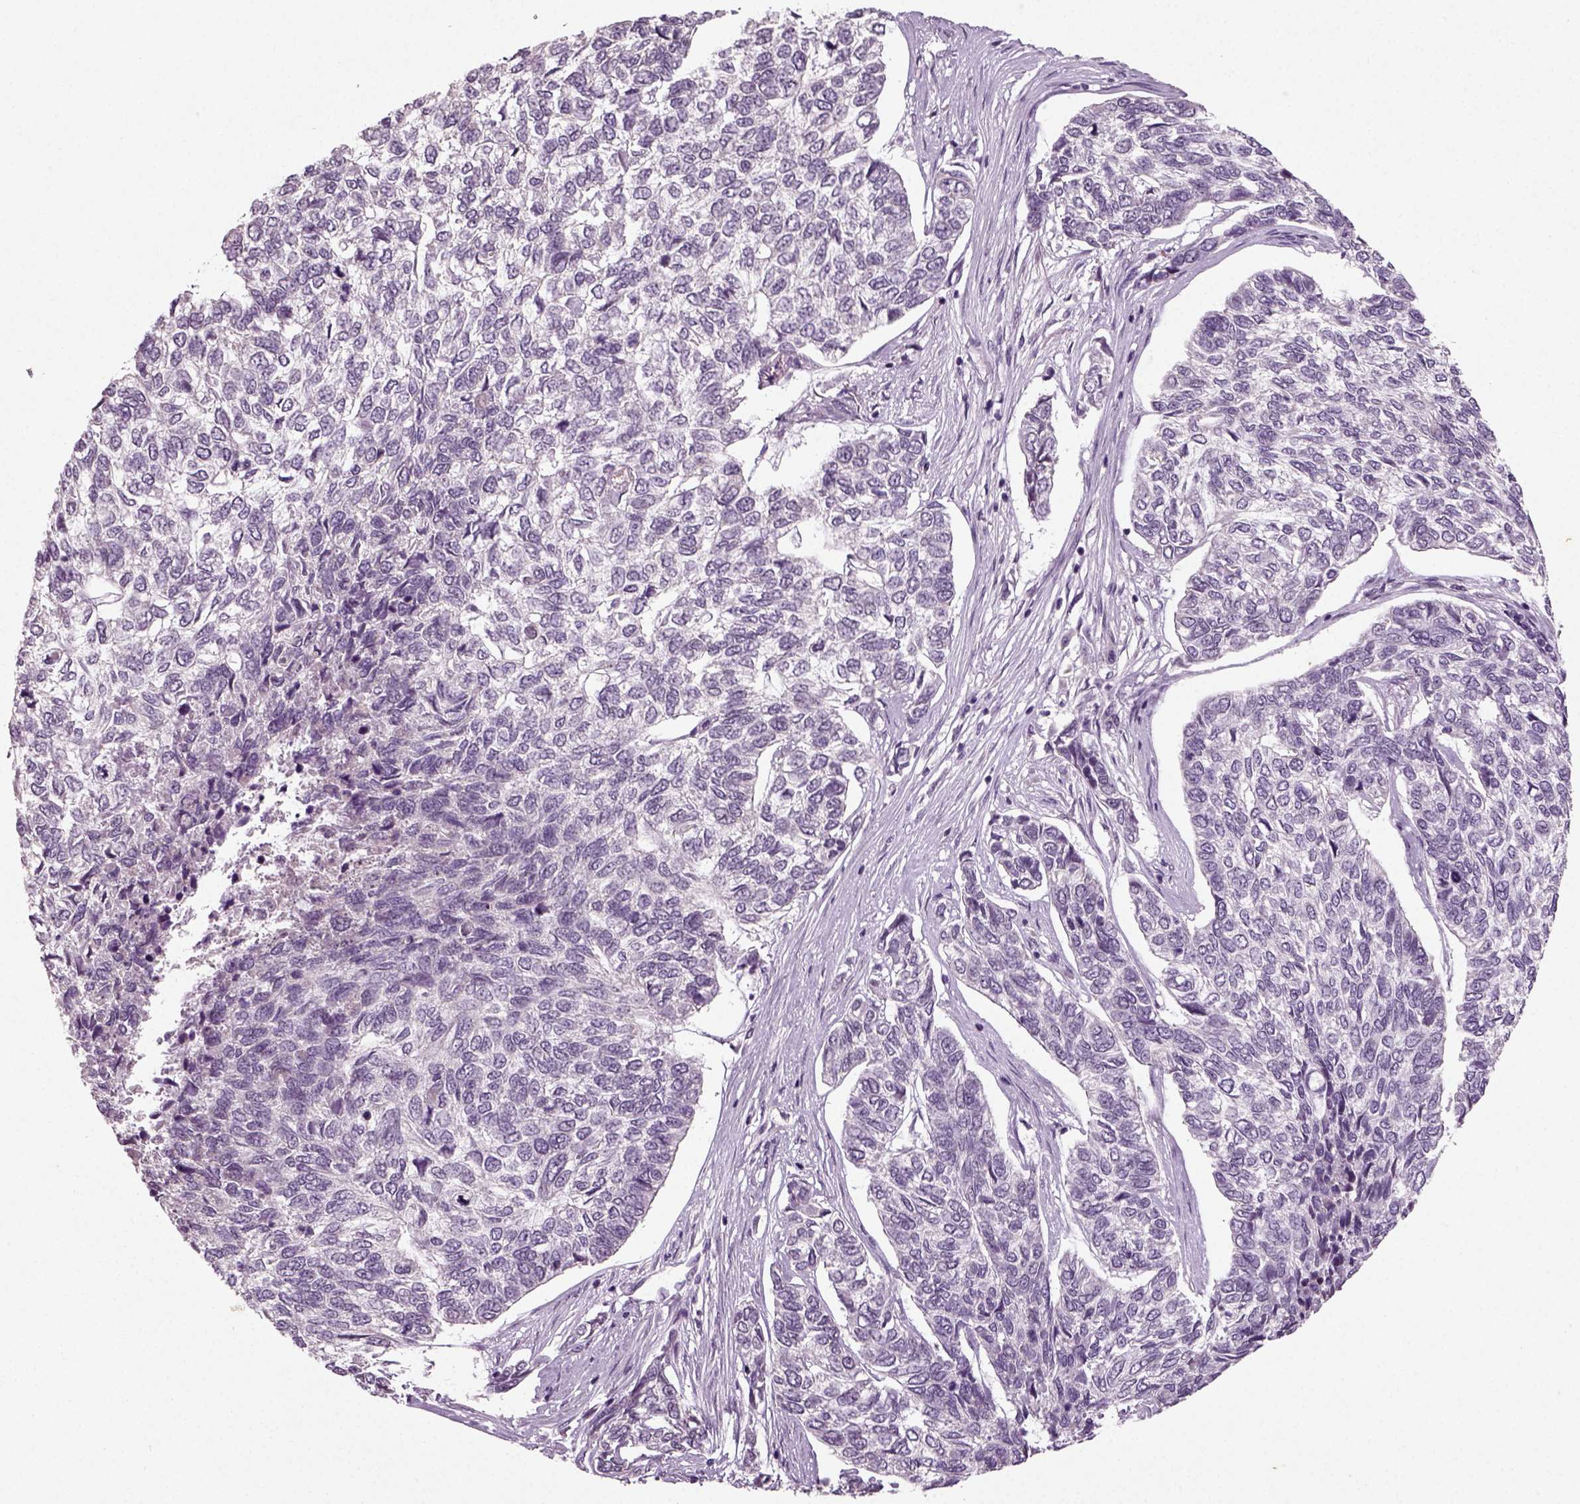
{"staining": {"intensity": "negative", "quantity": "none", "location": "none"}, "tissue": "skin cancer", "cell_type": "Tumor cells", "image_type": "cancer", "snomed": [{"axis": "morphology", "description": "Basal cell carcinoma"}, {"axis": "topography", "description": "Skin"}], "caption": "This is an IHC micrograph of basal cell carcinoma (skin). There is no staining in tumor cells.", "gene": "SYNGAP1", "patient": {"sex": "female", "age": 65}}